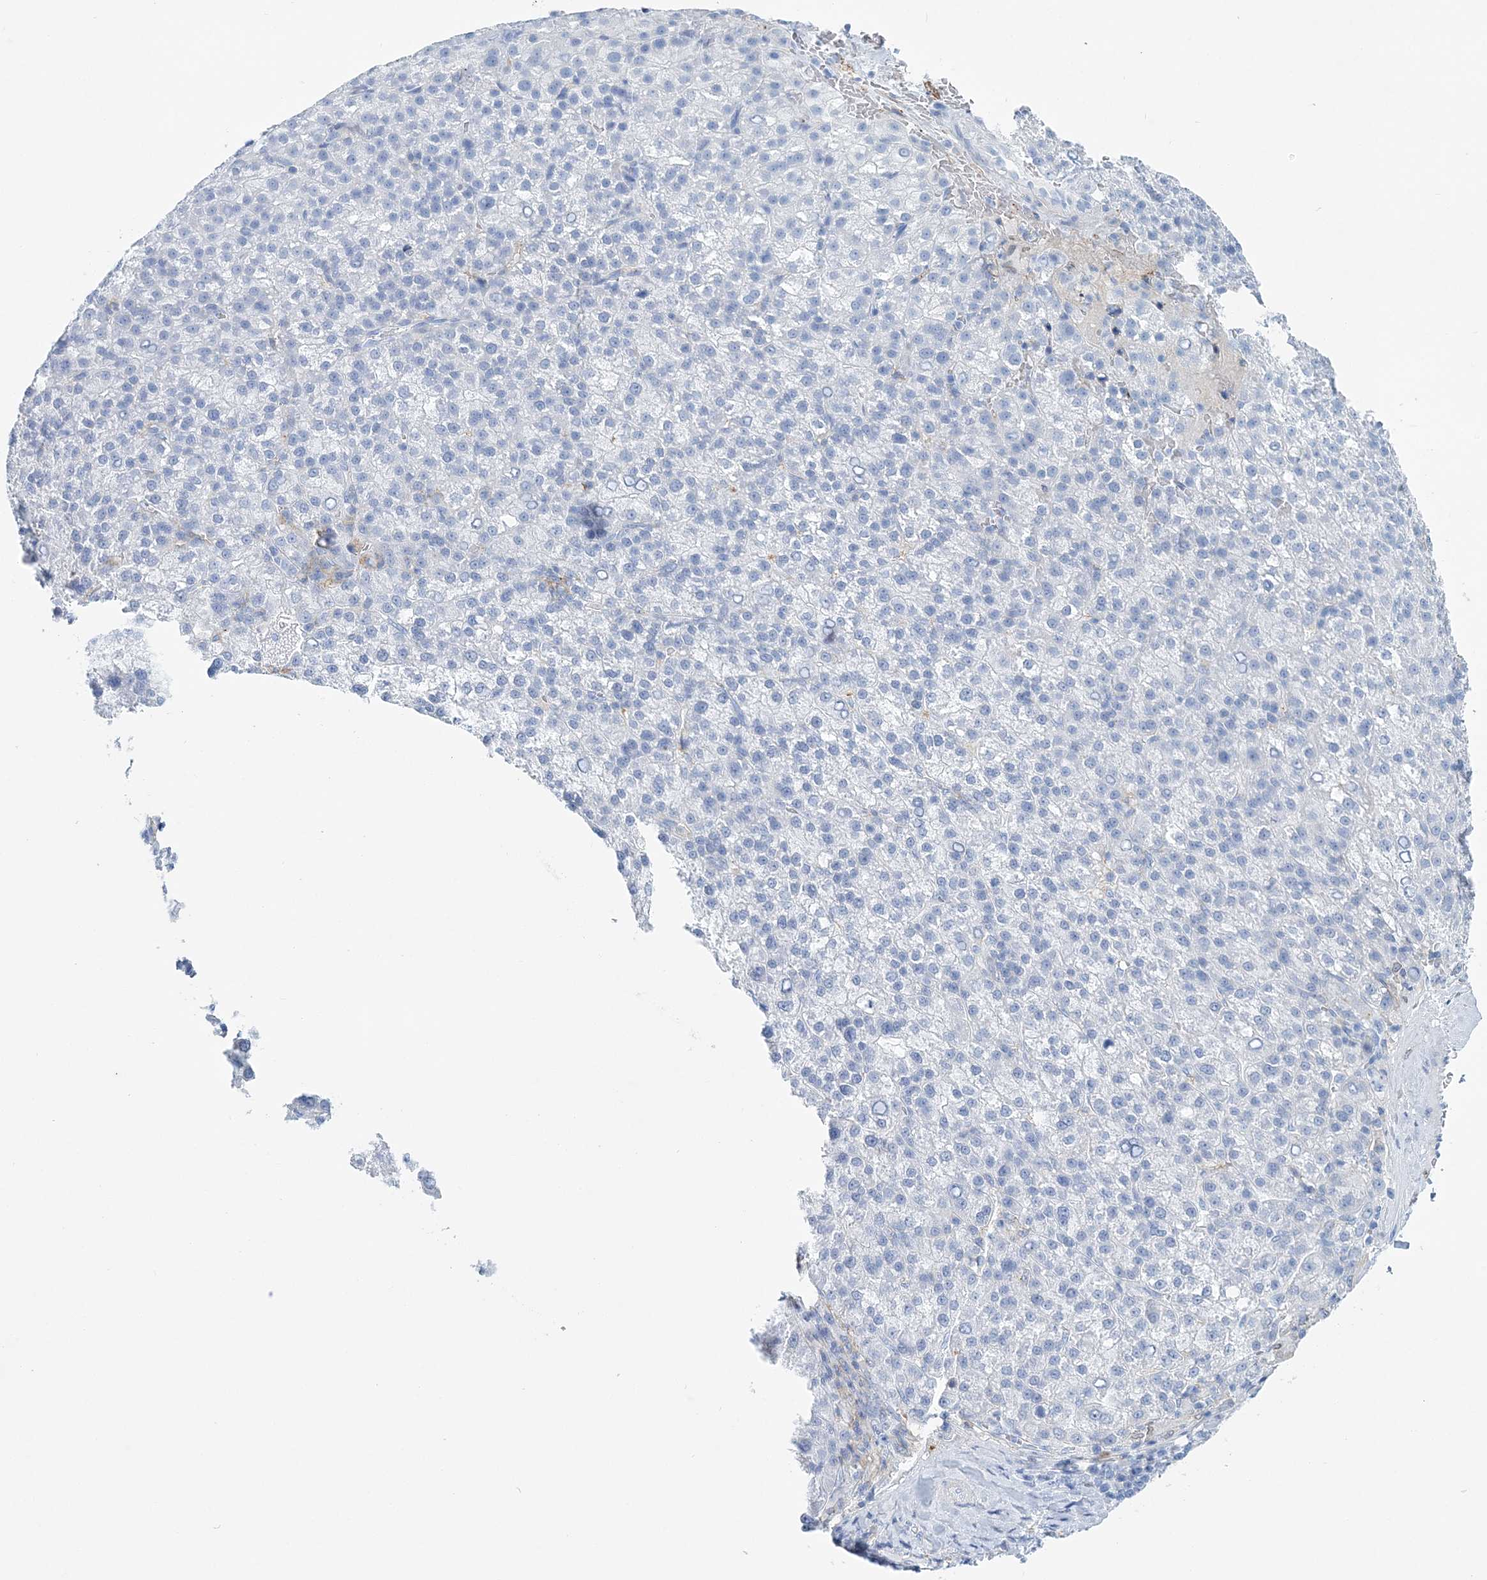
{"staining": {"intensity": "negative", "quantity": "none", "location": "none"}, "tissue": "liver cancer", "cell_type": "Tumor cells", "image_type": "cancer", "snomed": [{"axis": "morphology", "description": "Carcinoma, Hepatocellular, NOS"}, {"axis": "topography", "description": "Liver"}], "caption": "Immunohistochemistry (IHC) of human hepatocellular carcinoma (liver) exhibits no expression in tumor cells.", "gene": "NKX6-1", "patient": {"sex": "female", "age": 58}}